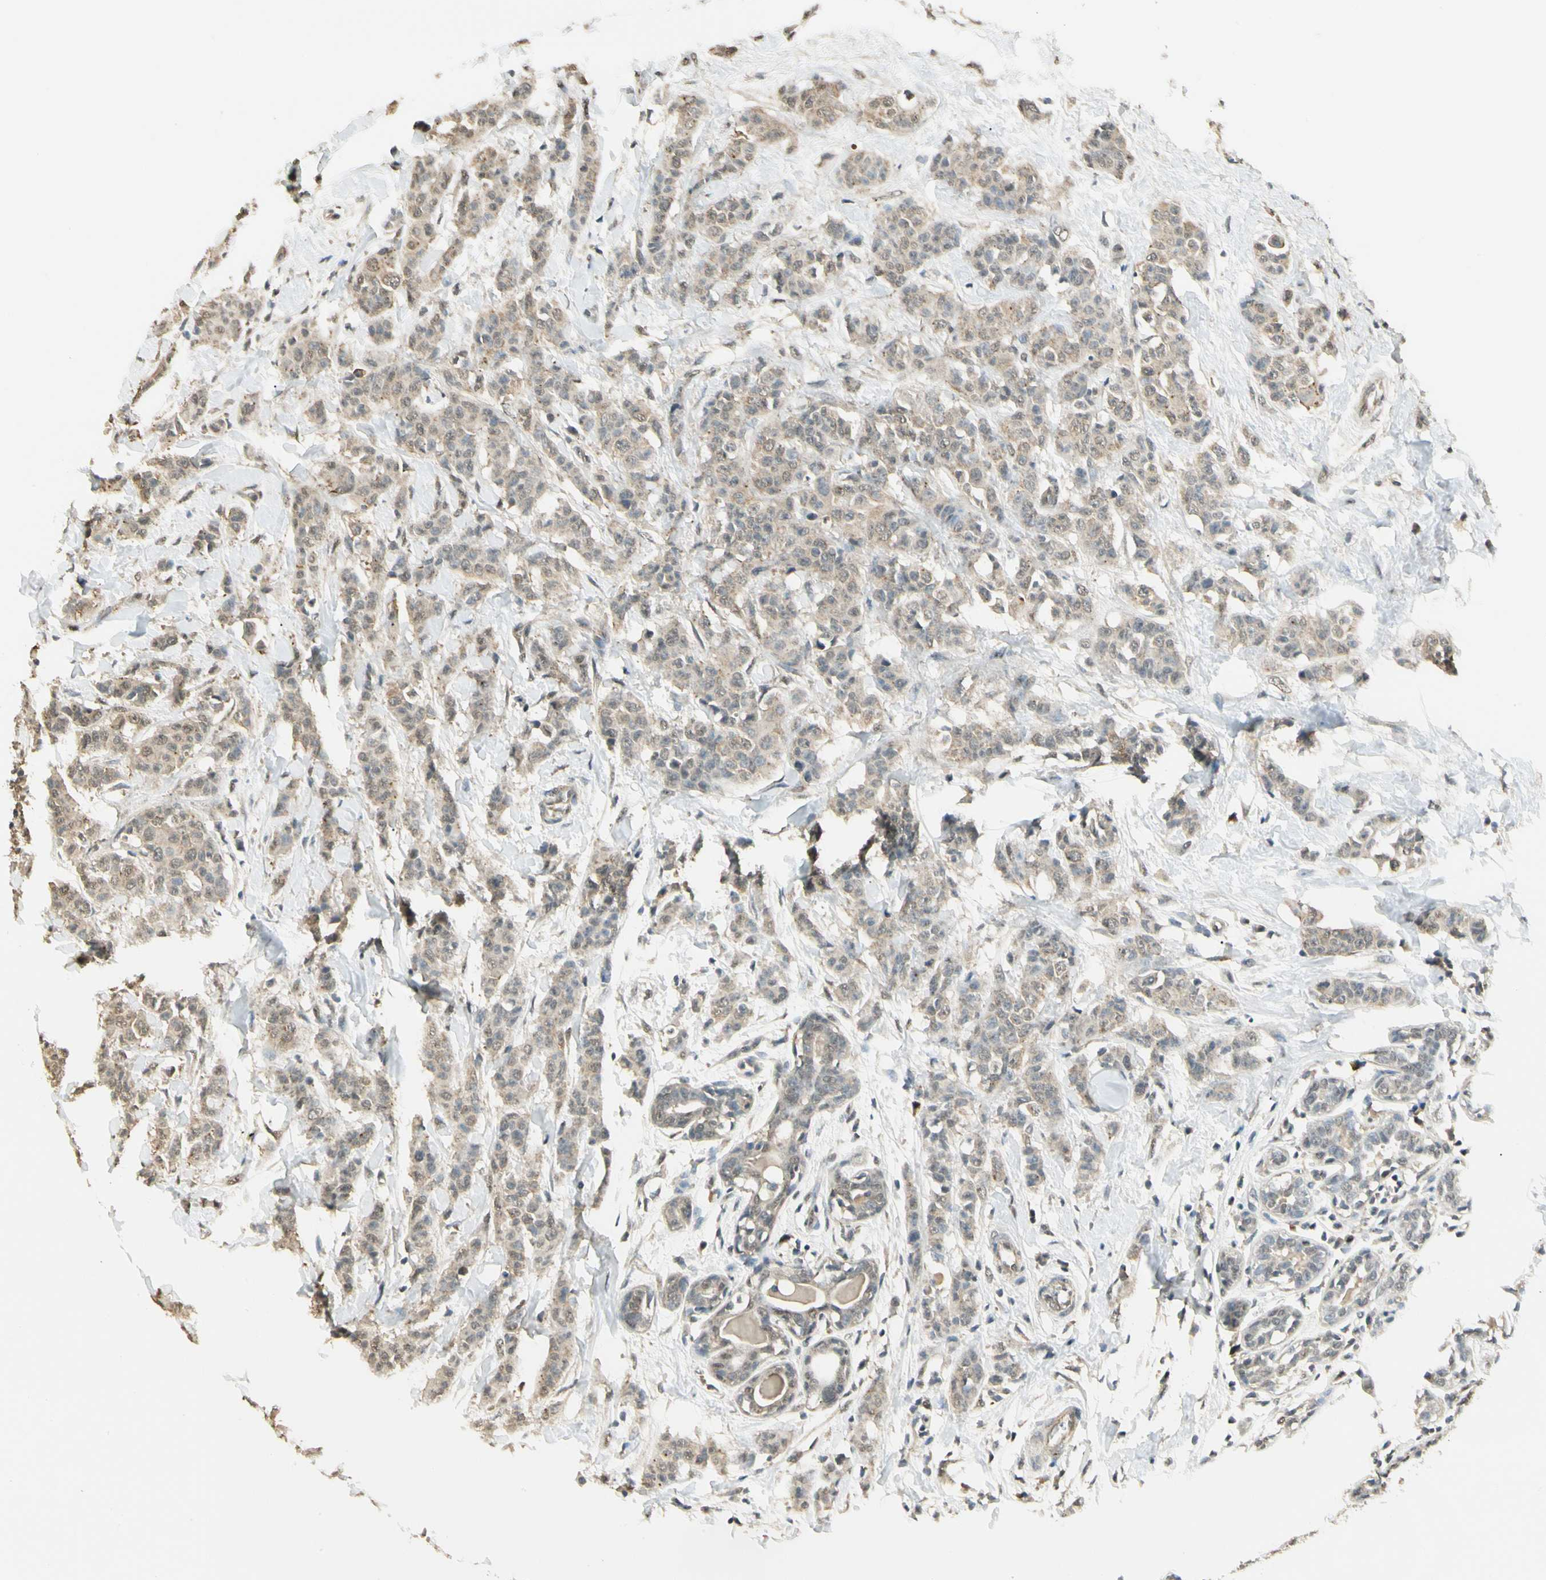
{"staining": {"intensity": "weak", "quantity": ">75%", "location": "cytoplasmic/membranous"}, "tissue": "breast cancer", "cell_type": "Tumor cells", "image_type": "cancer", "snomed": [{"axis": "morphology", "description": "Normal tissue, NOS"}, {"axis": "morphology", "description": "Duct carcinoma"}, {"axis": "topography", "description": "Breast"}], "caption": "Tumor cells display low levels of weak cytoplasmic/membranous staining in about >75% of cells in human breast cancer (invasive ductal carcinoma). The staining is performed using DAB (3,3'-diaminobenzidine) brown chromogen to label protein expression. The nuclei are counter-stained blue using hematoxylin.", "gene": "SGCA", "patient": {"sex": "female", "age": 40}}